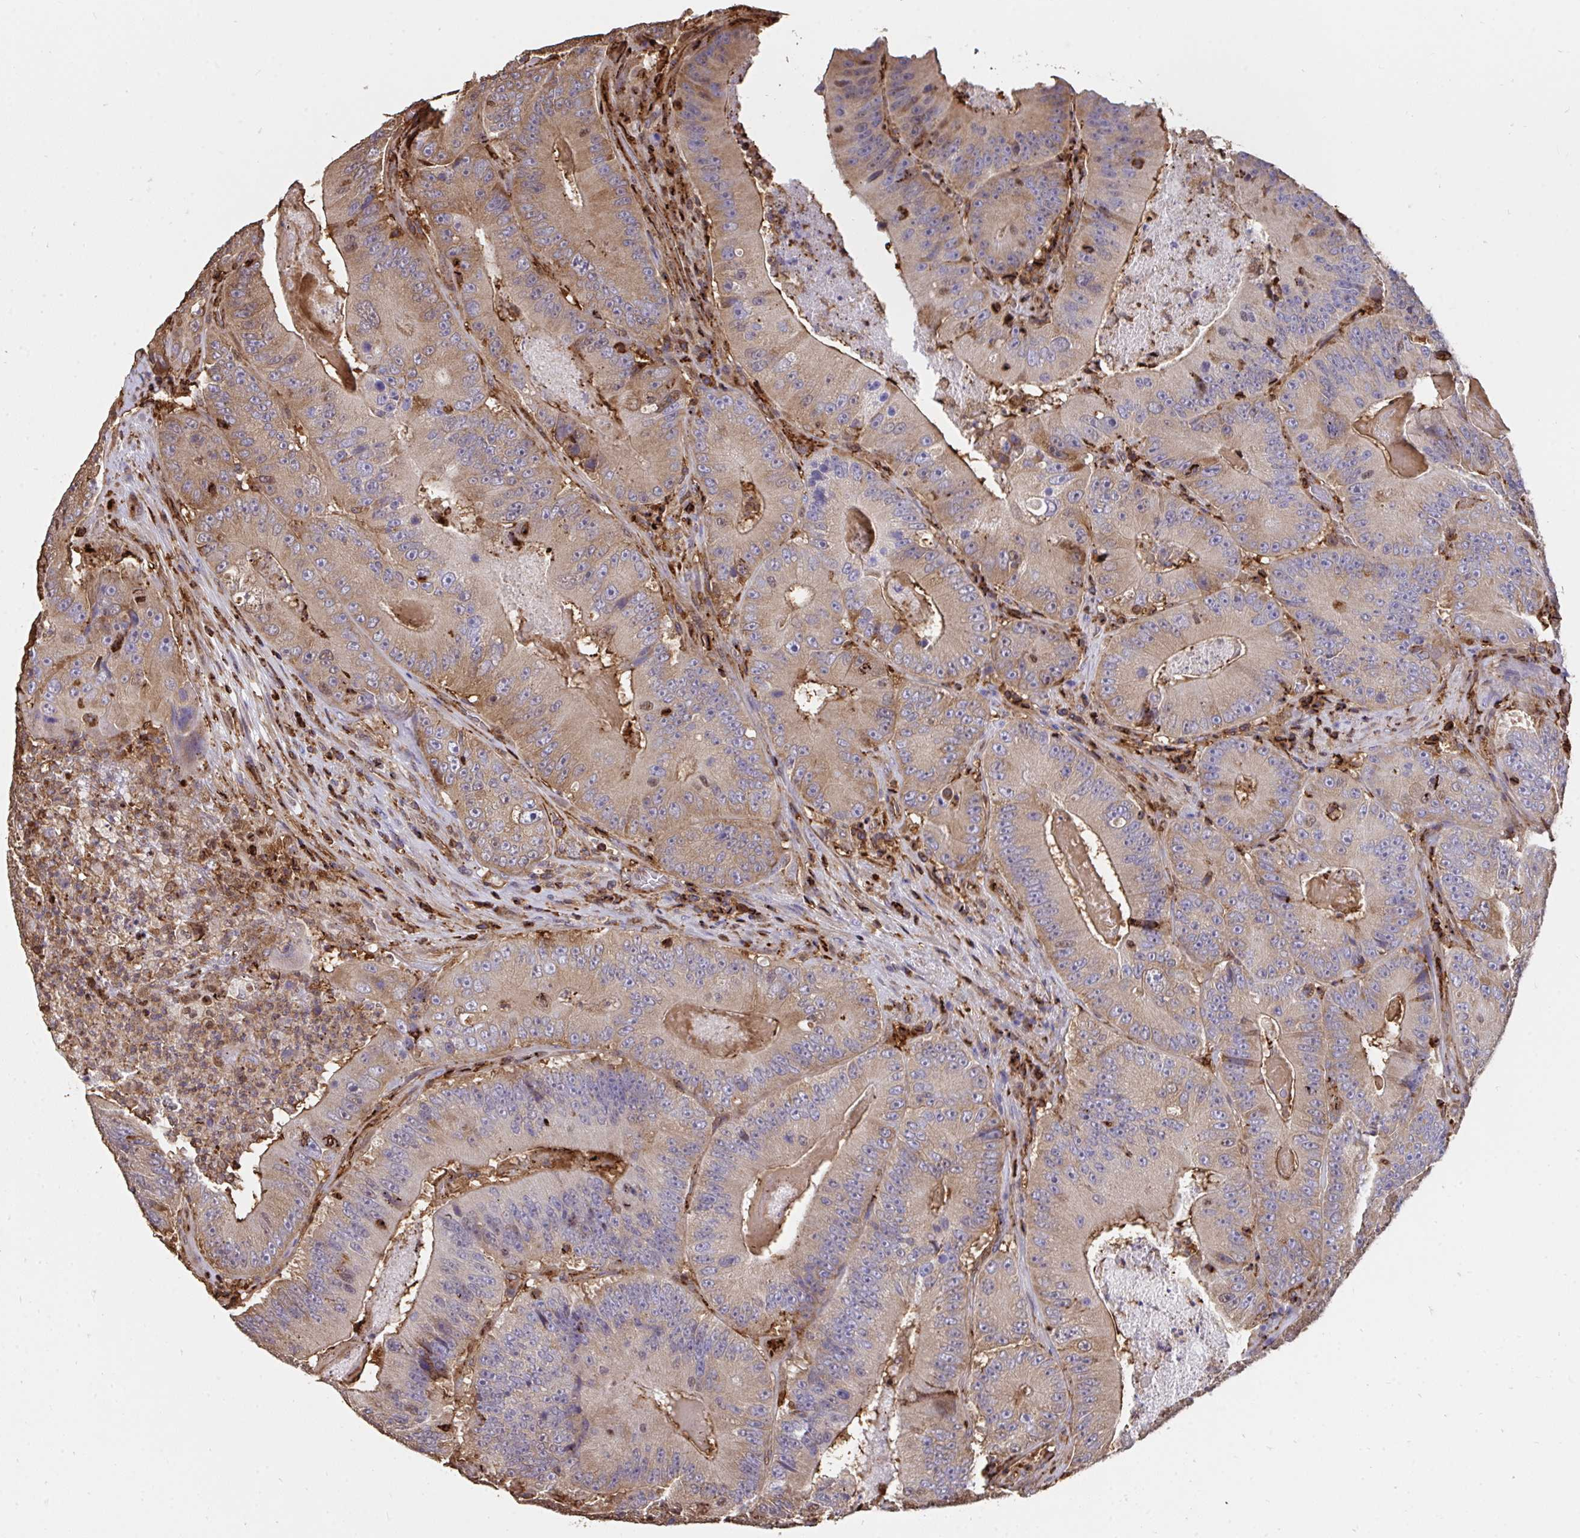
{"staining": {"intensity": "weak", "quantity": "25%-75%", "location": "cytoplasmic/membranous"}, "tissue": "colorectal cancer", "cell_type": "Tumor cells", "image_type": "cancer", "snomed": [{"axis": "morphology", "description": "Adenocarcinoma, NOS"}, {"axis": "topography", "description": "Colon"}], "caption": "Colorectal cancer (adenocarcinoma) stained with a brown dye reveals weak cytoplasmic/membranous positive staining in about 25%-75% of tumor cells.", "gene": "CFL1", "patient": {"sex": "female", "age": 86}}